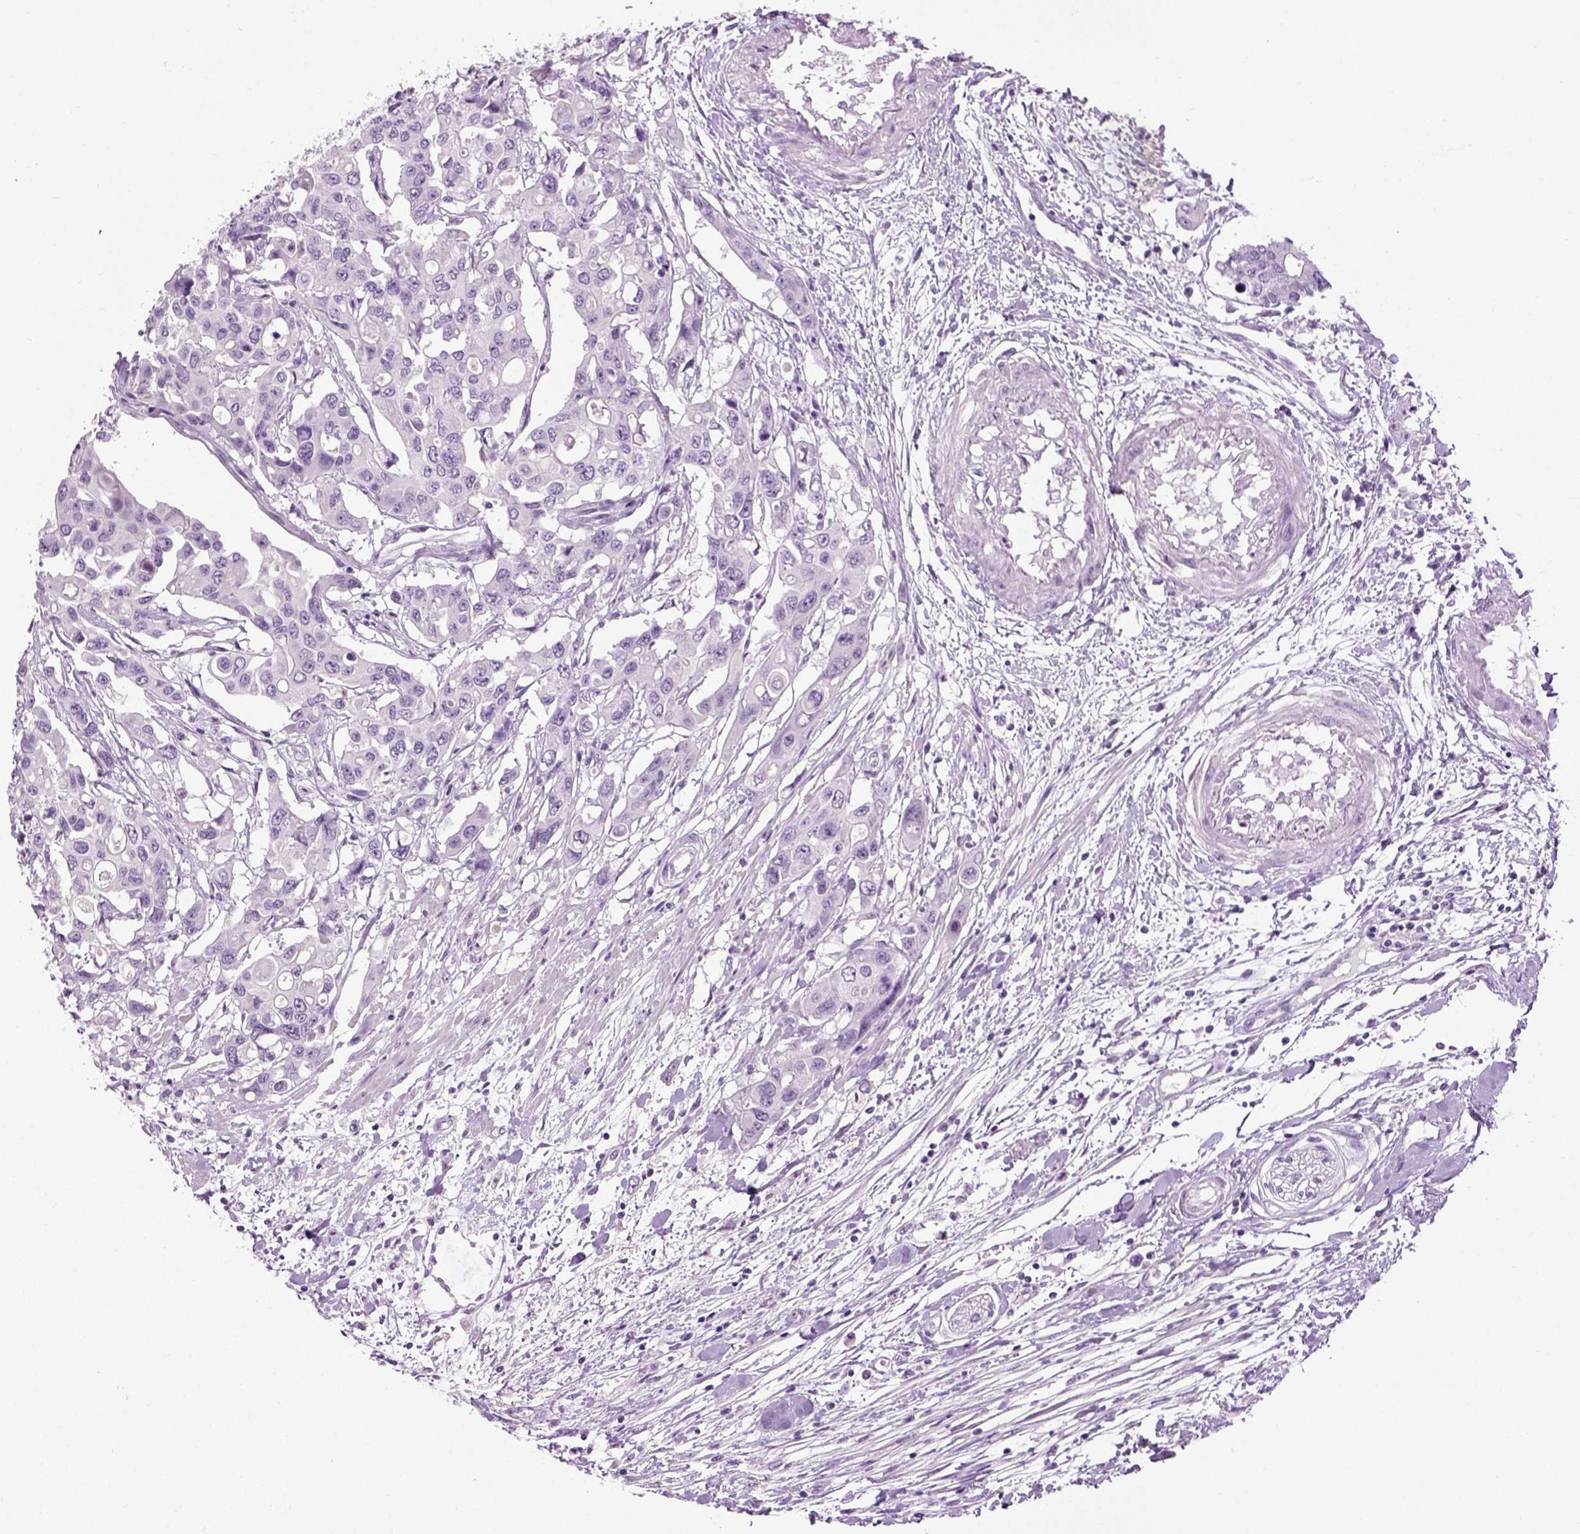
{"staining": {"intensity": "negative", "quantity": "none", "location": "none"}, "tissue": "colorectal cancer", "cell_type": "Tumor cells", "image_type": "cancer", "snomed": [{"axis": "morphology", "description": "Adenocarcinoma, NOS"}, {"axis": "topography", "description": "Colon"}], "caption": "An image of colorectal cancer (adenocarcinoma) stained for a protein demonstrates no brown staining in tumor cells. (DAB (3,3'-diaminobenzidine) immunohistochemistry visualized using brightfield microscopy, high magnification).", "gene": "GABRB2", "patient": {"sex": "male", "age": 77}}